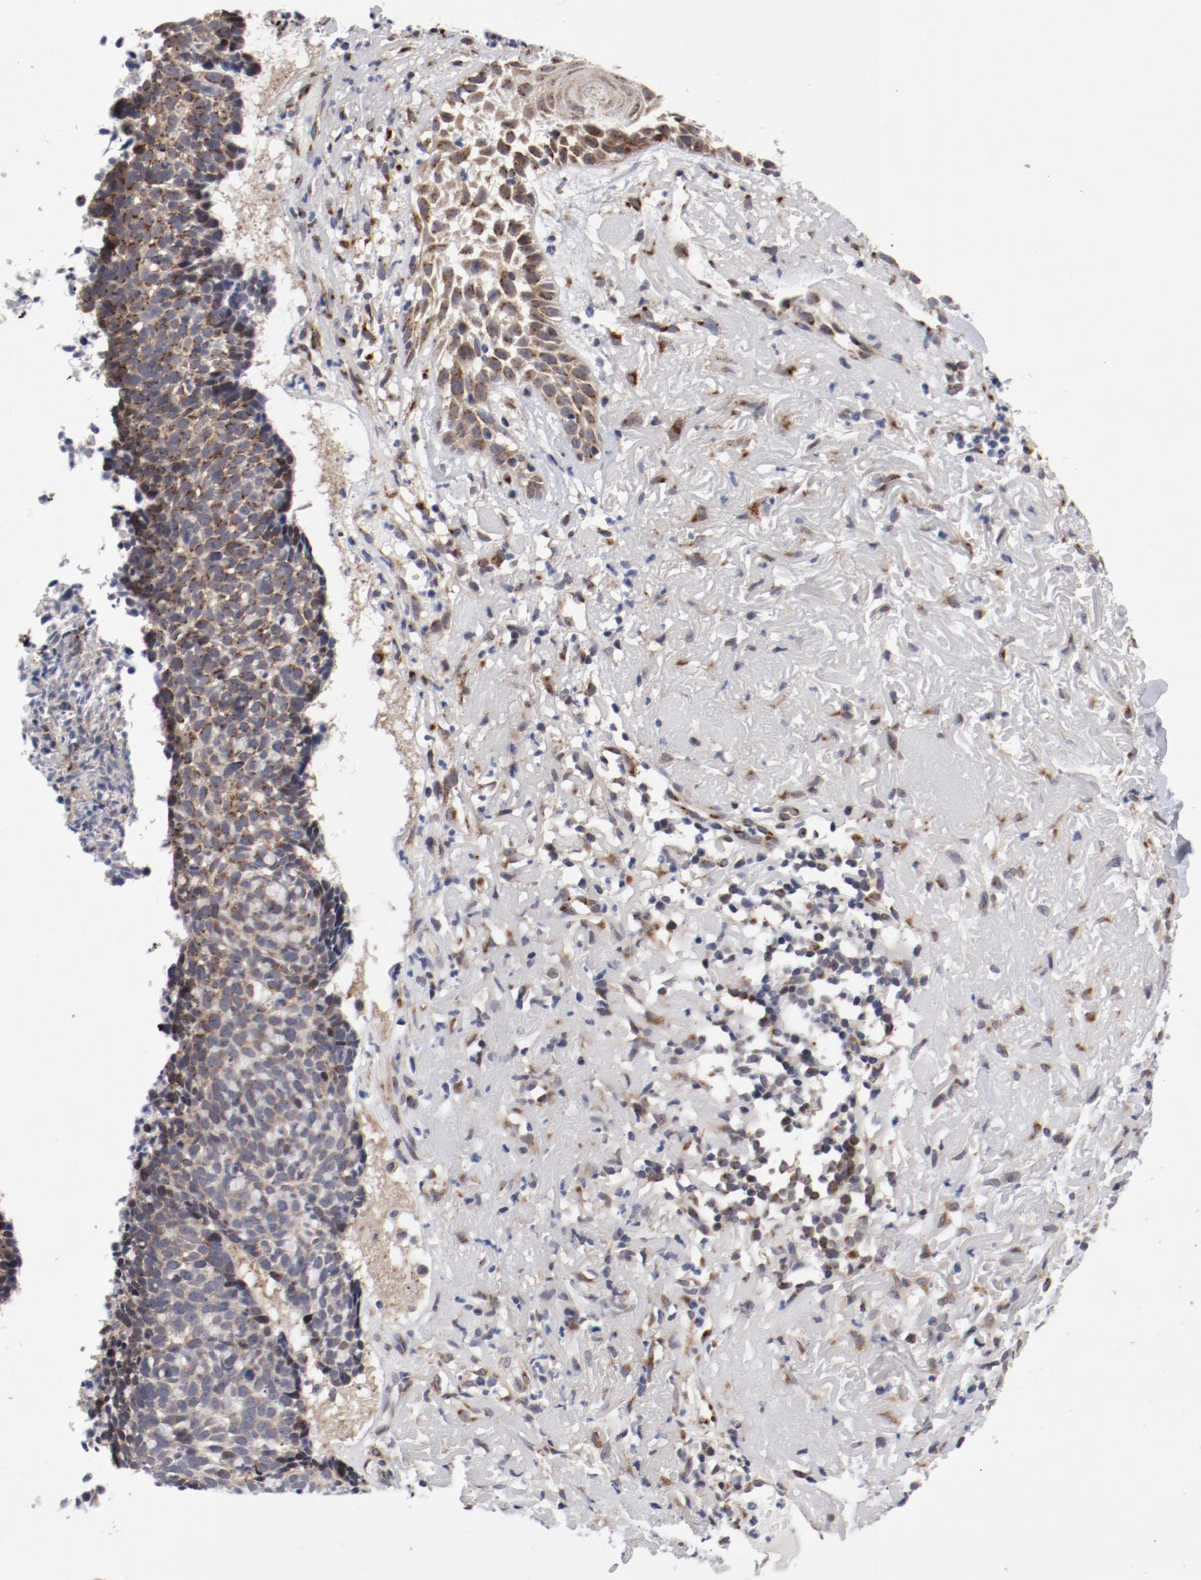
{"staining": {"intensity": "weak", "quantity": ">75%", "location": "cytoplasmic/membranous"}, "tissue": "skin cancer", "cell_type": "Tumor cells", "image_type": "cancer", "snomed": [{"axis": "morphology", "description": "Basal cell carcinoma"}, {"axis": "topography", "description": "Skin"}], "caption": "Immunohistochemical staining of human skin cancer exhibits low levels of weak cytoplasmic/membranous protein staining in about >75% of tumor cells.", "gene": "RPL12", "patient": {"sex": "female", "age": 87}}